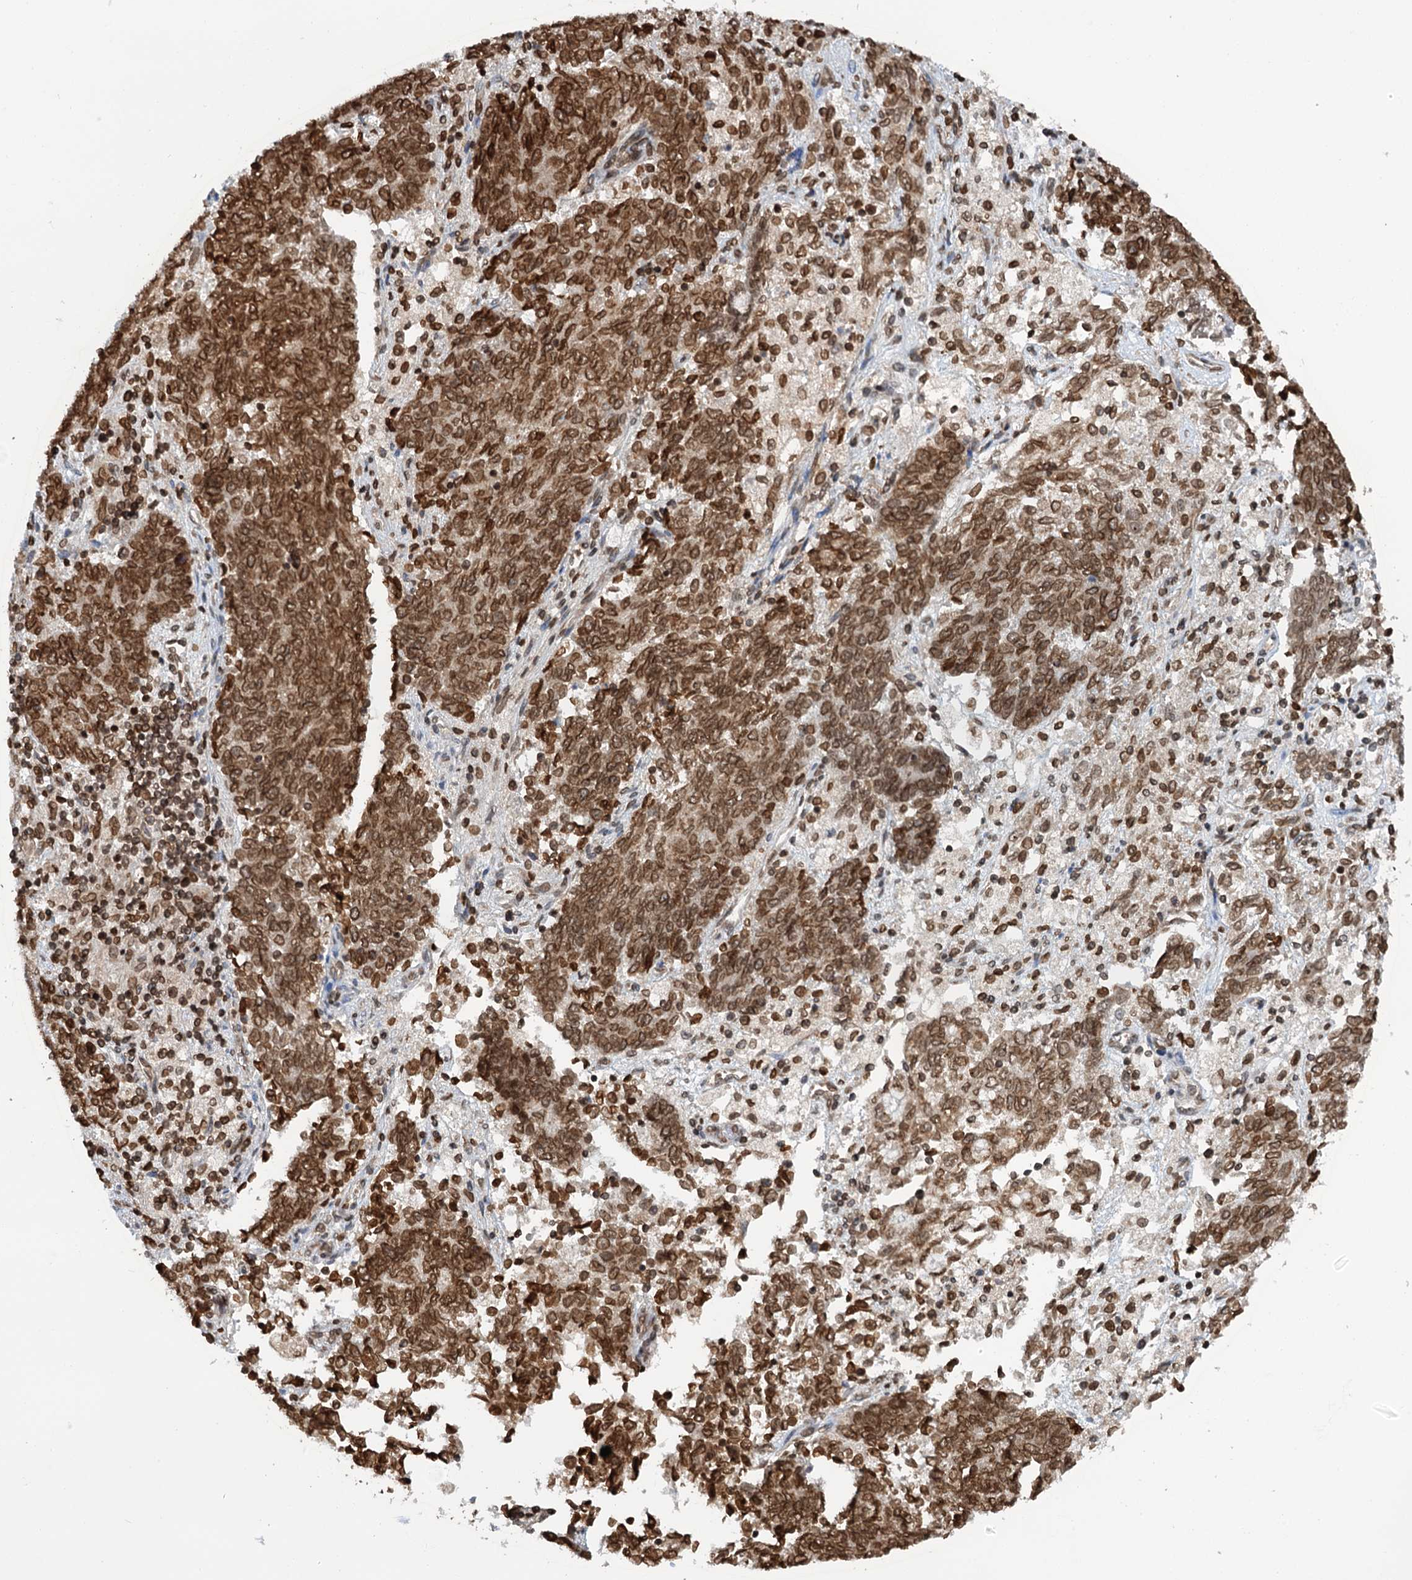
{"staining": {"intensity": "moderate", "quantity": ">75%", "location": "cytoplasmic/membranous,nuclear"}, "tissue": "endometrial cancer", "cell_type": "Tumor cells", "image_type": "cancer", "snomed": [{"axis": "morphology", "description": "Adenocarcinoma, NOS"}, {"axis": "topography", "description": "Endometrium"}], "caption": "This micrograph reveals immunohistochemistry (IHC) staining of endometrial adenocarcinoma, with medium moderate cytoplasmic/membranous and nuclear expression in about >75% of tumor cells.", "gene": "ZC3H13", "patient": {"sex": "female", "age": 80}}